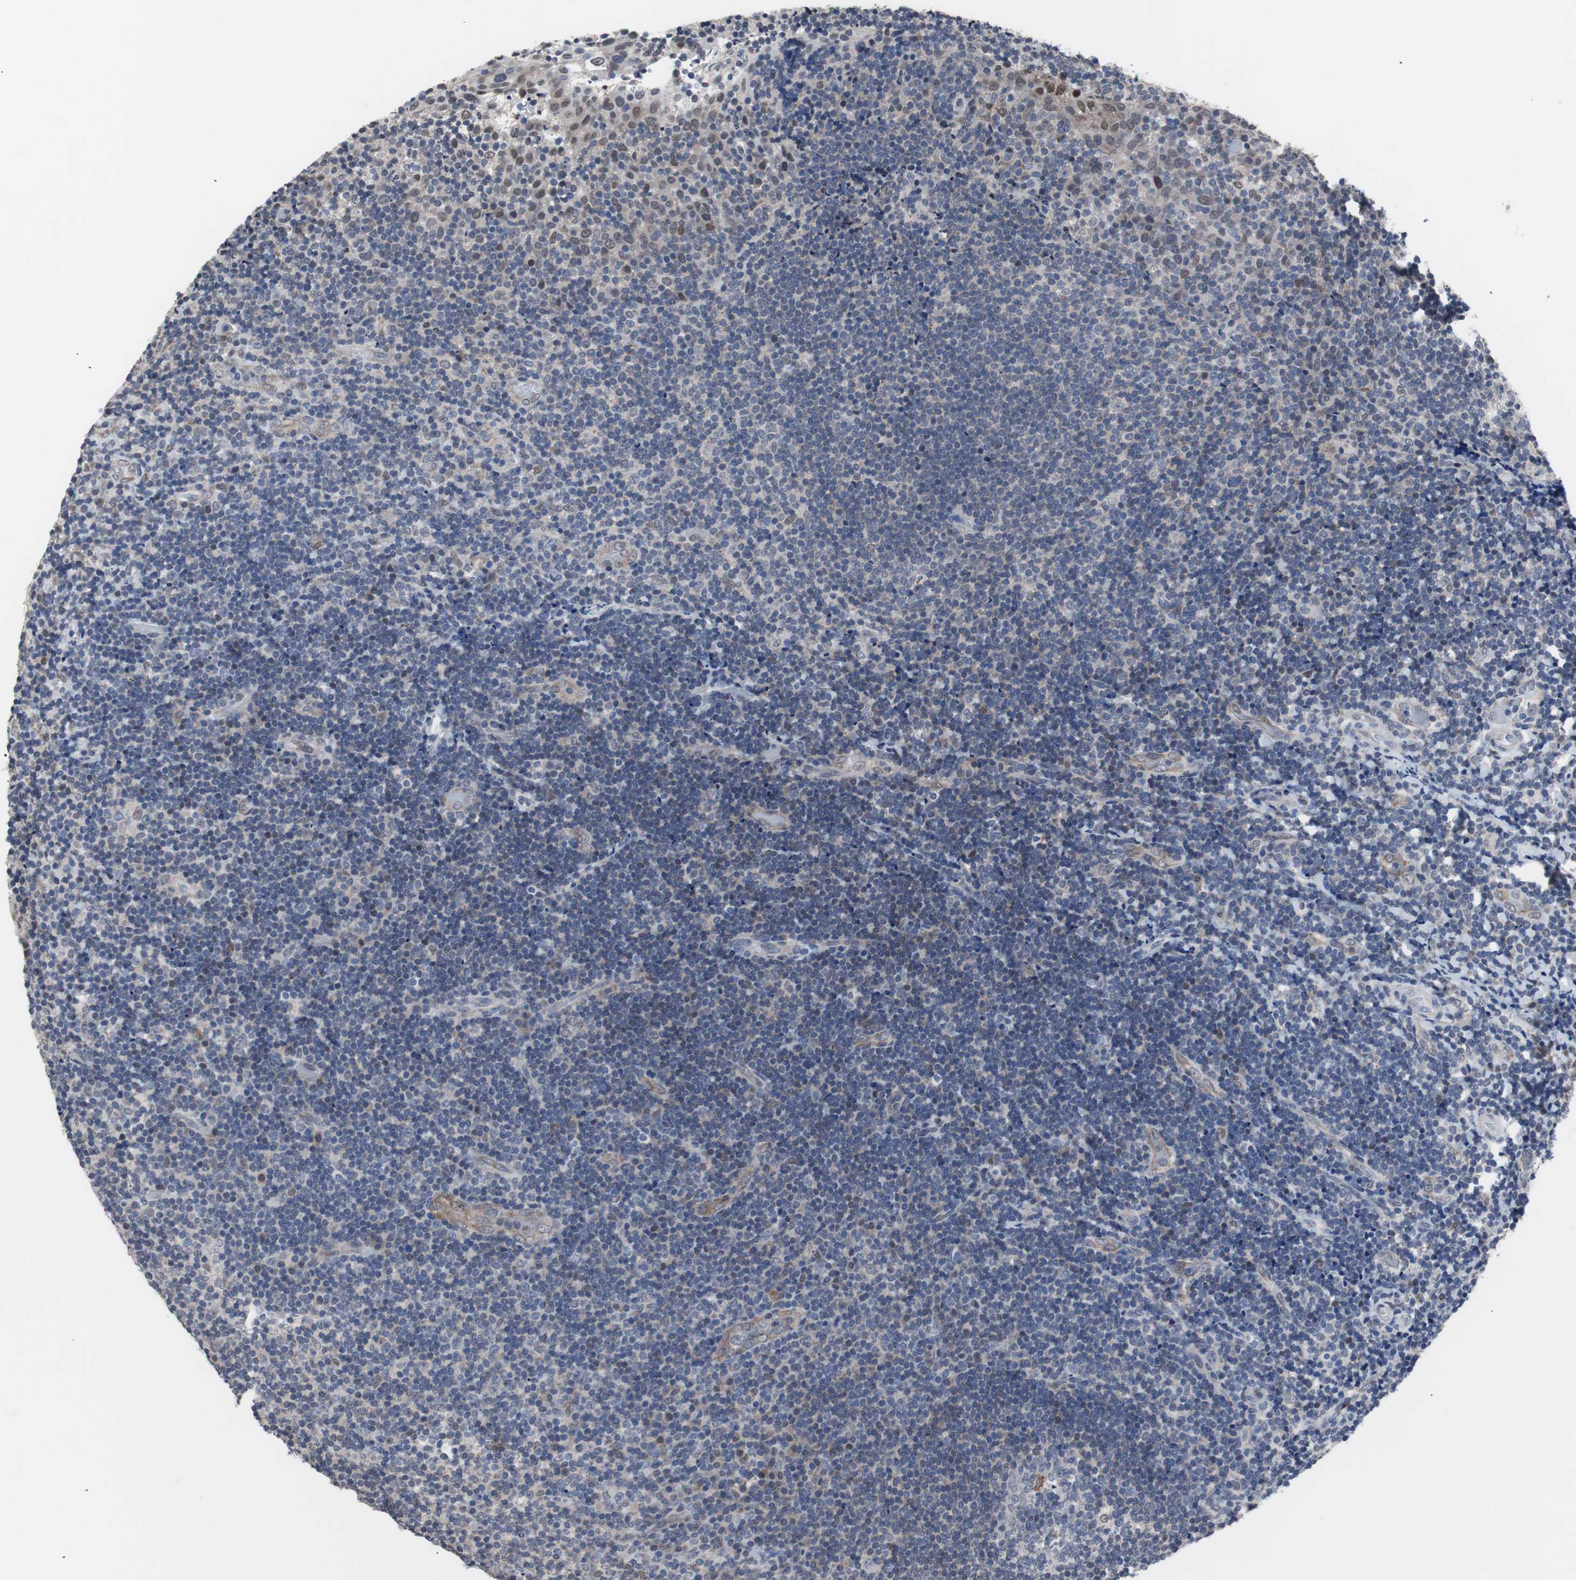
{"staining": {"intensity": "moderate", "quantity": "<25%", "location": "nuclear"}, "tissue": "lymphoma", "cell_type": "Tumor cells", "image_type": "cancer", "snomed": [{"axis": "morphology", "description": "Malignant lymphoma, non-Hodgkin's type, High grade"}, {"axis": "topography", "description": "Tonsil"}], "caption": "Moderate nuclear protein staining is seen in approximately <25% of tumor cells in lymphoma.", "gene": "RBM47", "patient": {"sex": "female", "age": 36}}